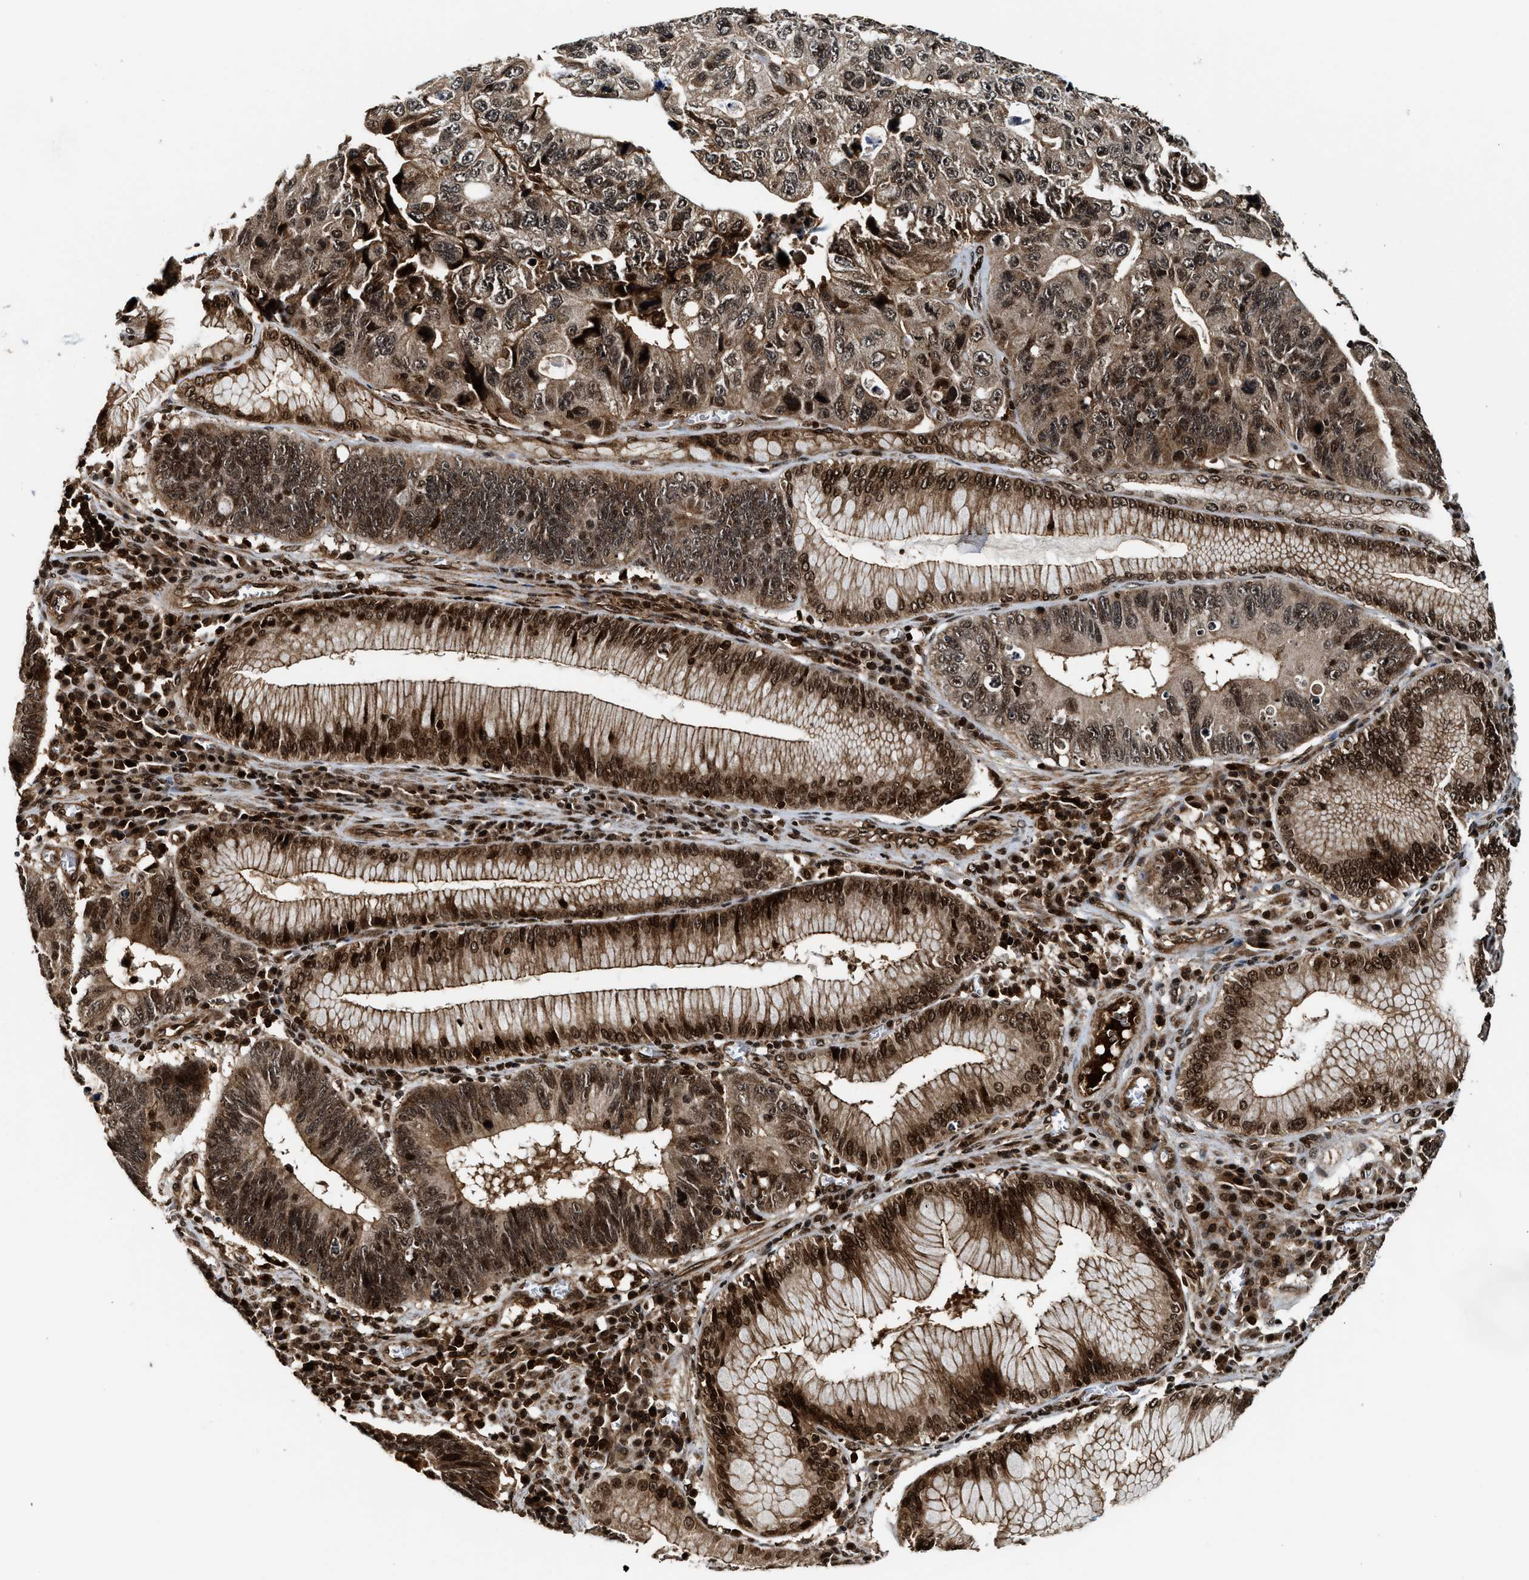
{"staining": {"intensity": "strong", "quantity": ">75%", "location": "cytoplasmic/membranous,nuclear"}, "tissue": "stomach cancer", "cell_type": "Tumor cells", "image_type": "cancer", "snomed": [{"axis": "morphology", "description": "Adenocarcinoma, NOS"}, {"axis": "topography", "description": "Stomach"}], "caption": "Immunohistochemical staining of stomach cancer (adenocarcinoma) shows strong cytoplasmic/membranous and nuclear protein positivity in about >75% of tumor cells.", "gene": "MDM2", "patient": {"sex": "male", "age": 59}}